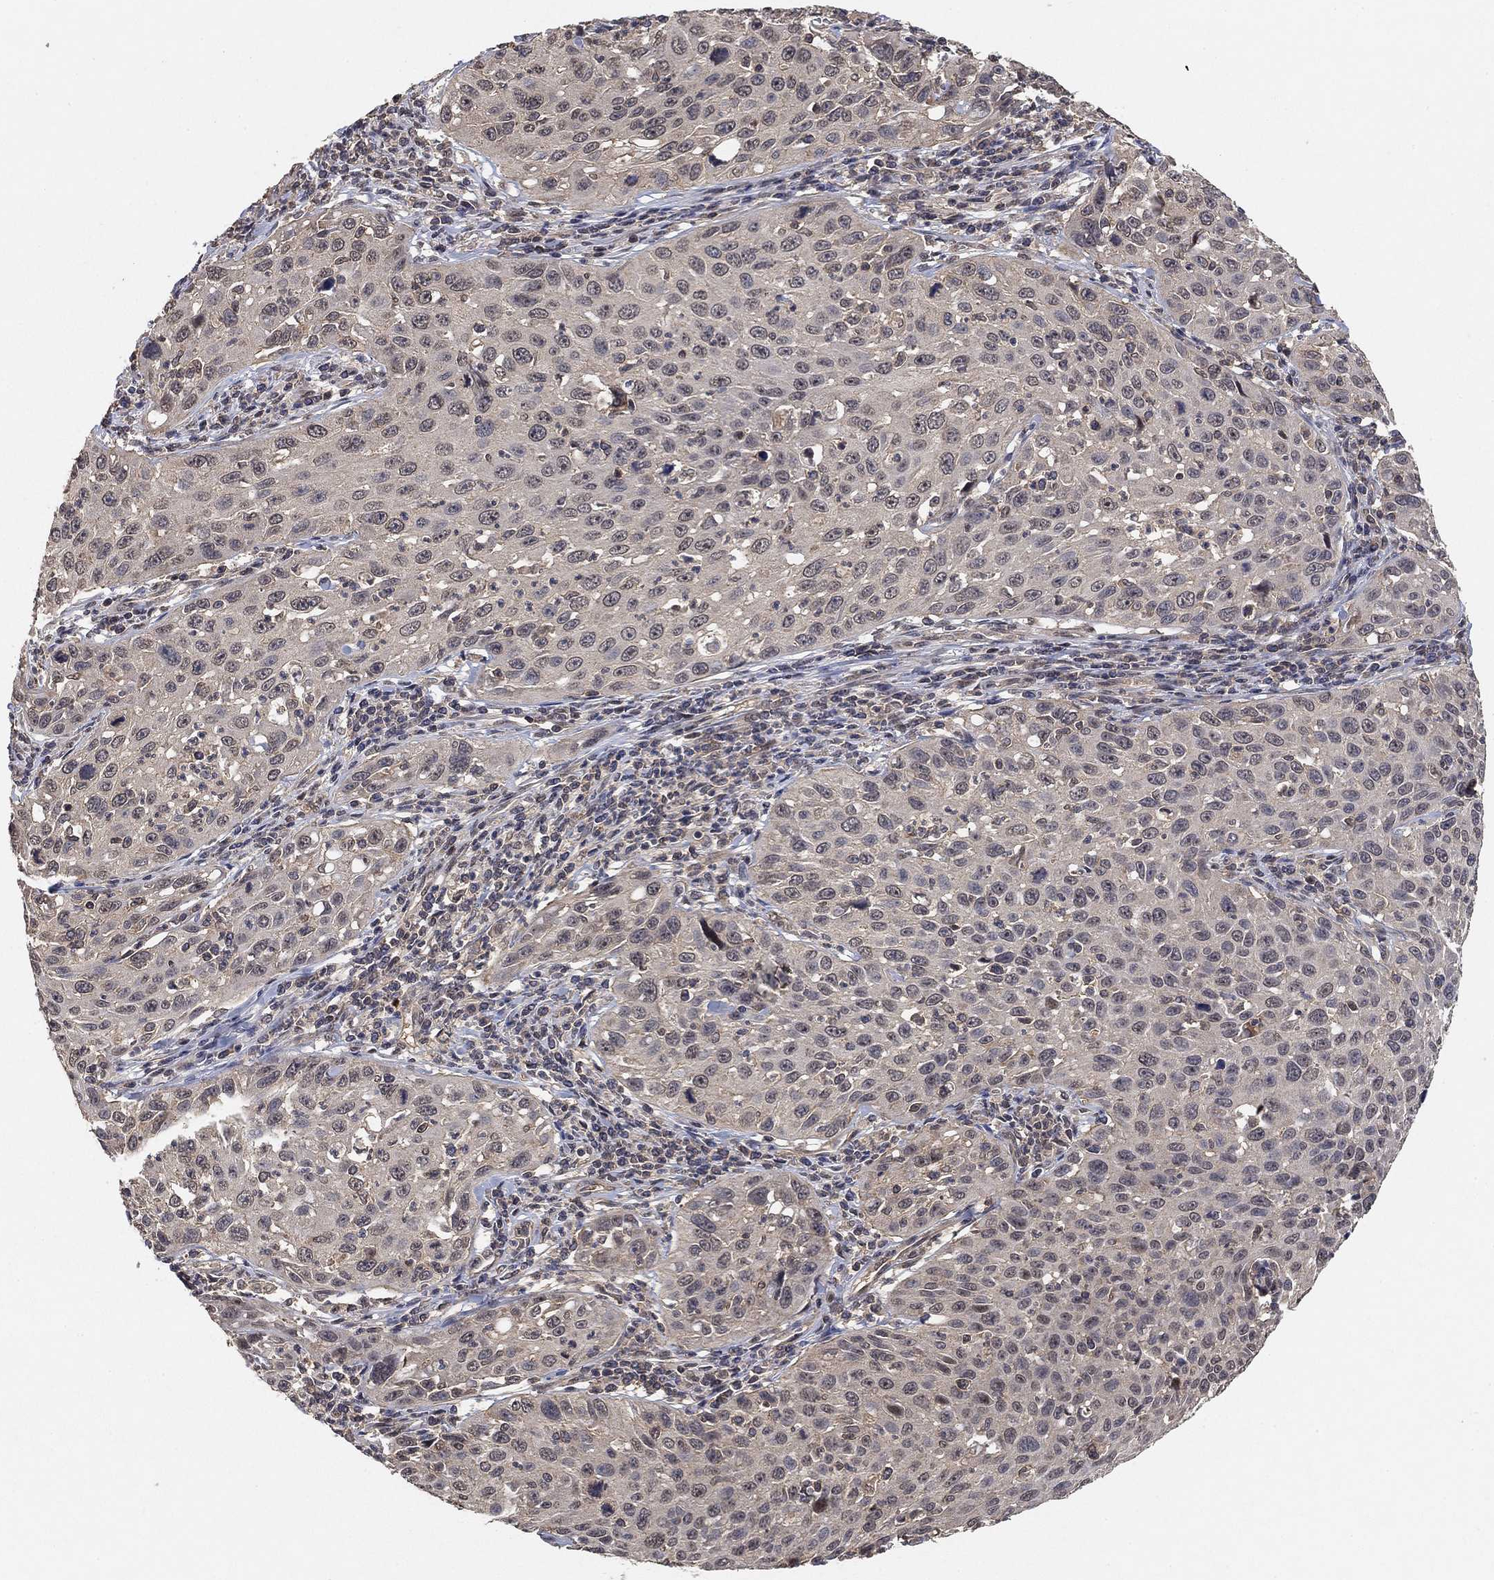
{"staining": {"intensity": "negative", "quantity": "none", "location": "none"}, "tissue": "cervical cancer", "cell_type": "Tumor cells", "image_type": "cancer", "snomed": [{"axis": "morphology", "description": "Squamous cell carcinoma, NOS"}, {"axis": "topography", "description": "Cervix"}], "caption": "Human cervical squamous cell carcinoma stained for a protein using immunohistochemistry shows no staining in tumor cells.", "gene": "CCDC43", "patient": {"sex": "female", "age": 26}}